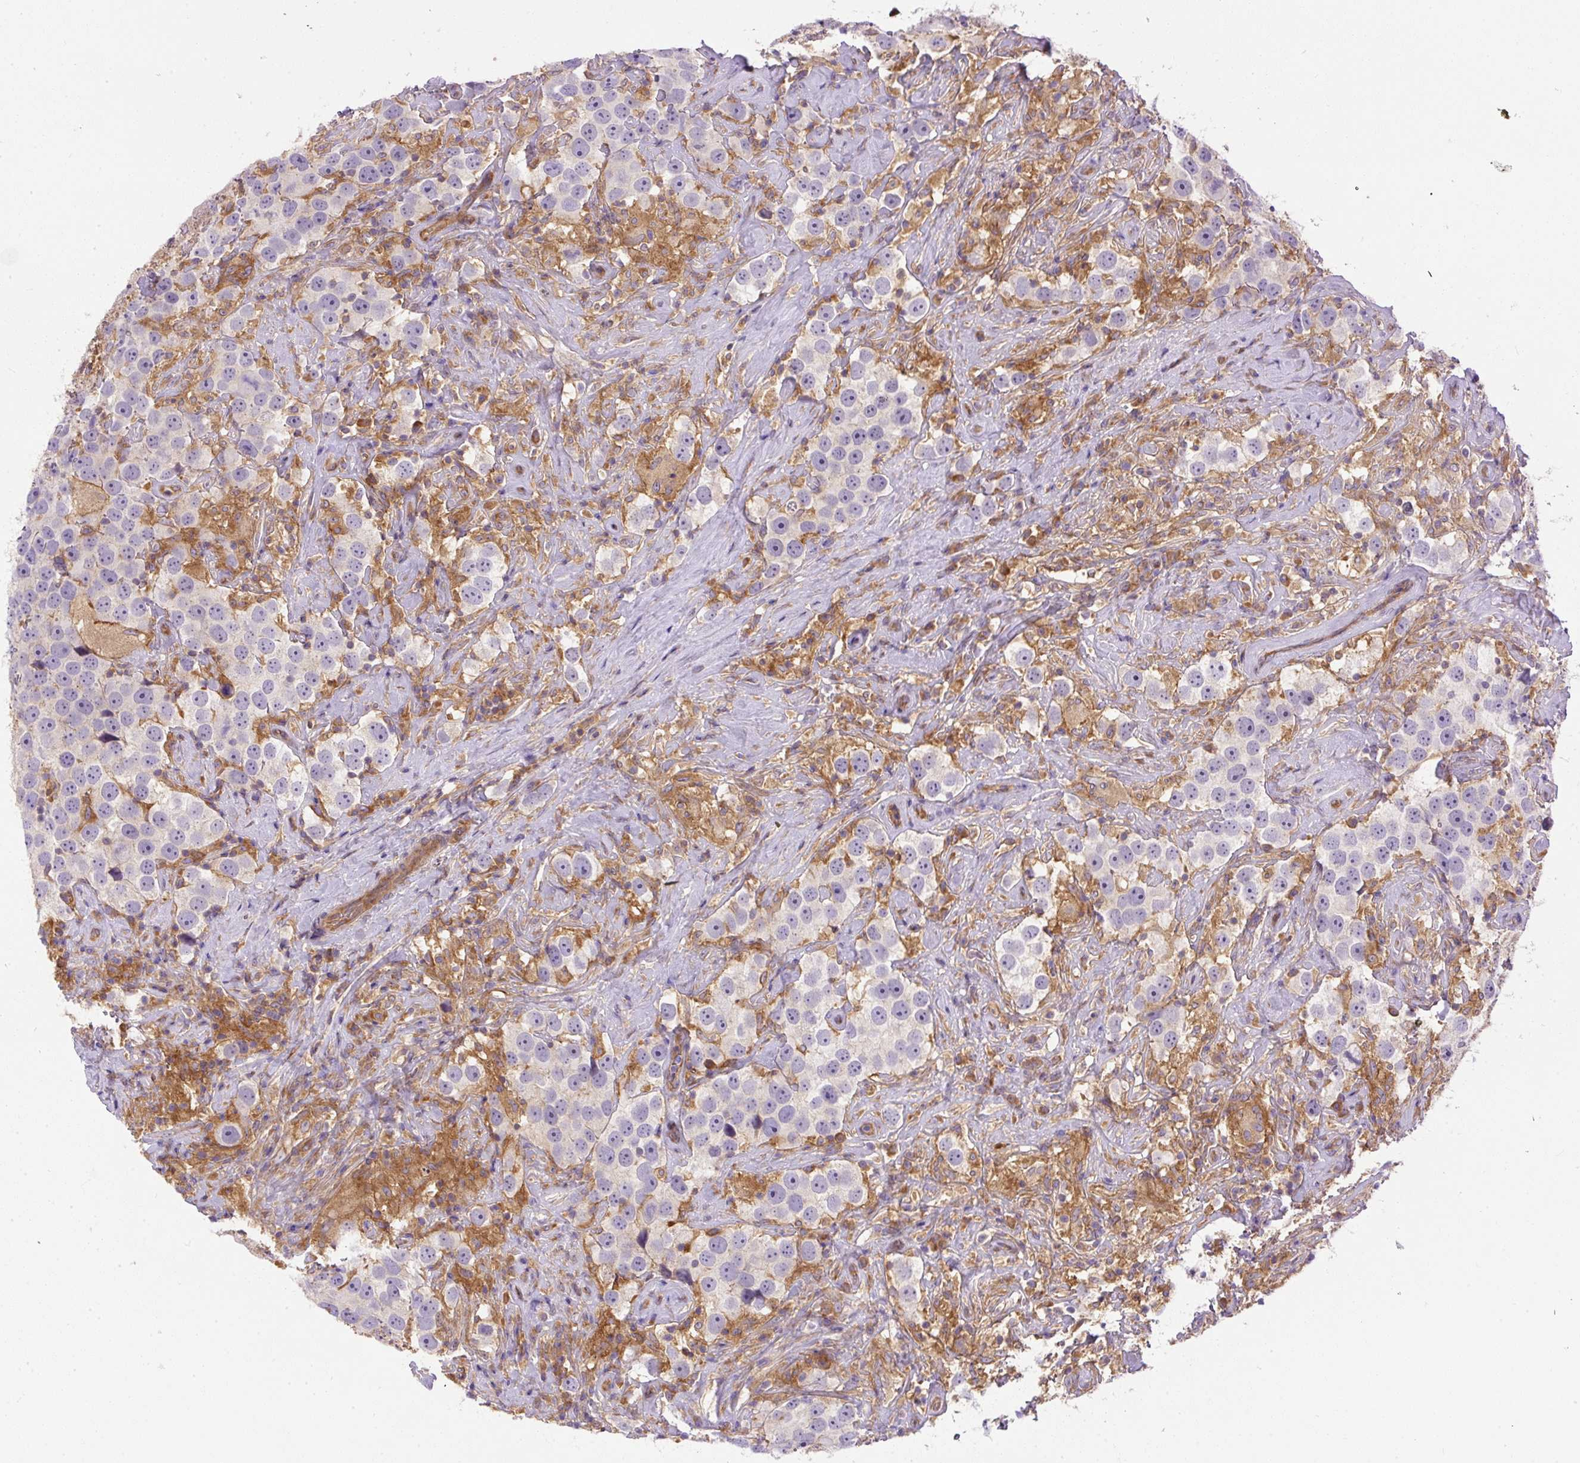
{"staining": {"intensity": "negative", "quantity": "none", "location": "none"}, "tissue": "testis cancer", "cell_type": "Tumor cells", "image_type": "cancer", "snomed": [{"axis": "morphology", "description": "Seminoma, NOS"}, {"axis": "topography", "description": "Testis"}], "caption": "Immunohistochemistry micrograph of testis seminoma stained for a protein (brown), which displays no positivity in tumor cells. (DAB immunohistochemistry with hematoxylin counter stain).", "gene": "DAPK1", "patient": {"sex": "male", "age": 49}}